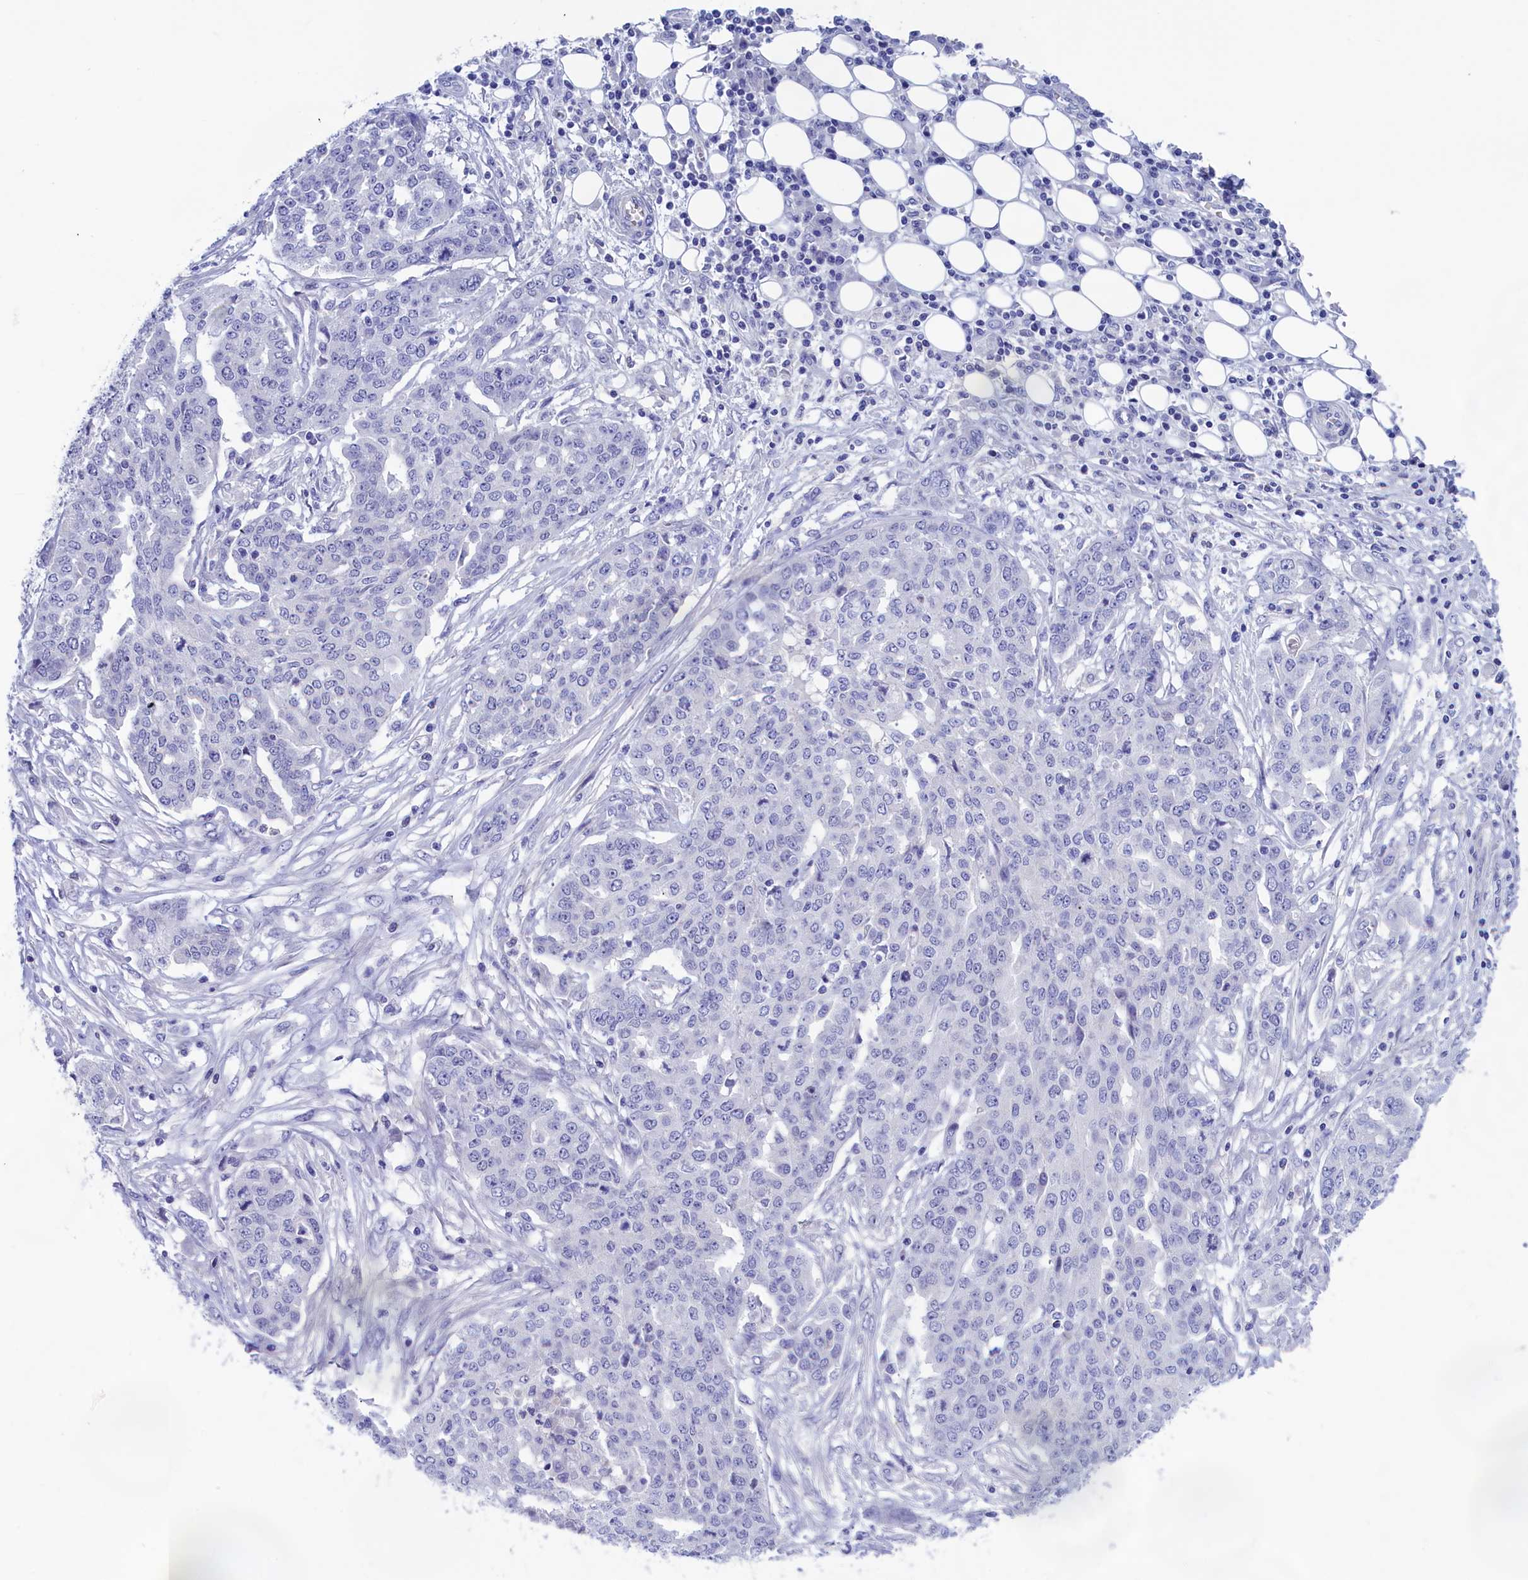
{"staining": {"intensity": "negative", "quantity": "none", "location": "none"}, "tissue": "ovarian cancer", "cell_type": "Tumor cells", "image_type": "cancer", "snomed": [{"axis": "morphology", "description": "Cystadenocarcinoma, serous, NOS"}, {"axis": "topography", "description": "Soft tissue"}, {"axis": "topography", "description": "Ovary"}], "caption": "Photomicrograph shows no protein positivity in tumor cells of ovarian cancer (serous cystadenocarcinoma) tissue.", "gene": "VPS35L", "patient": {"sex": "female", "age": 57}}